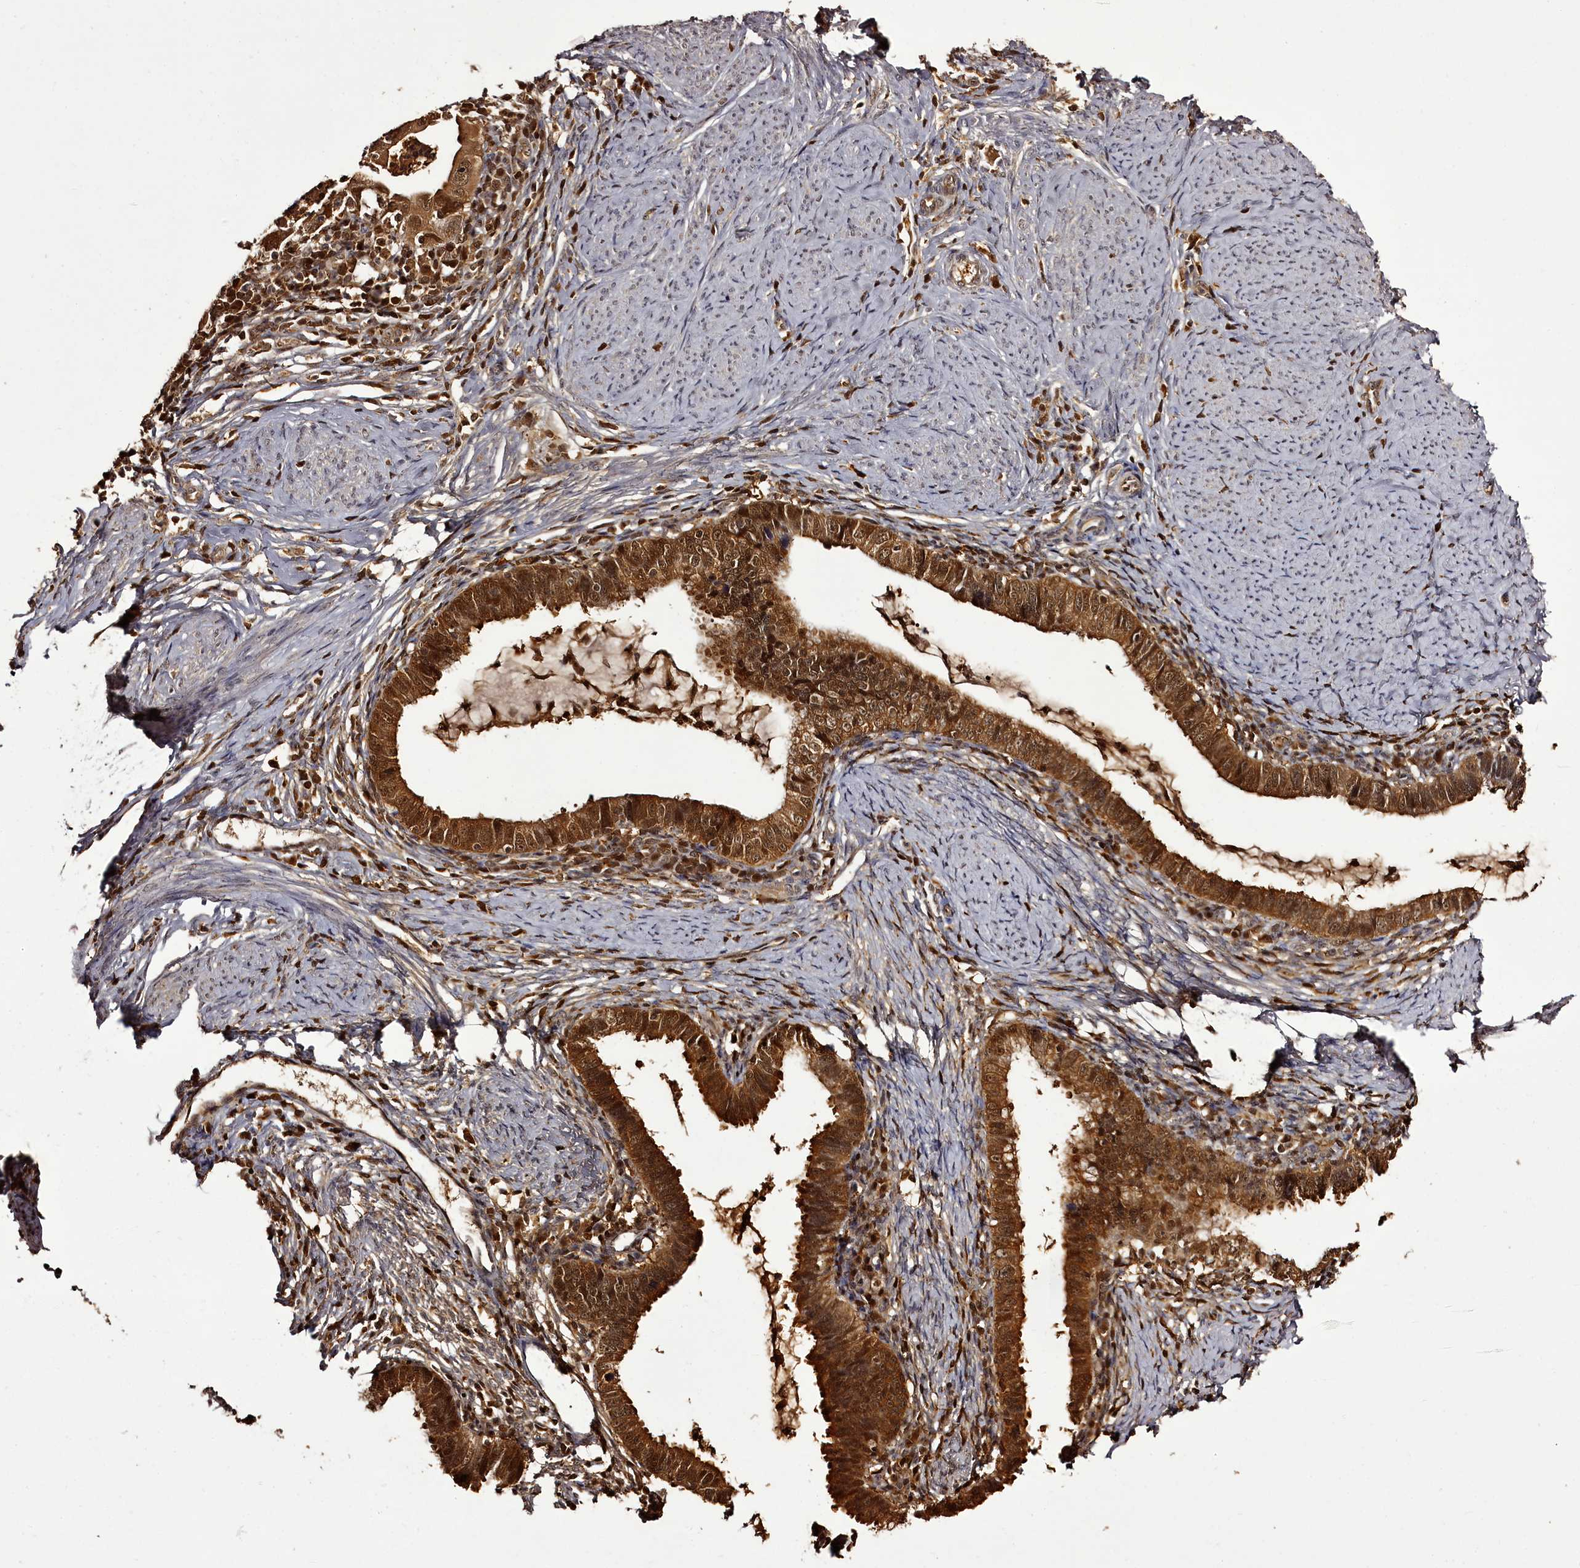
{"staining": {"intensity": "strong", "quantity": ">75%", "location": "cytoplasmic/membranous,nuclear"}, "tissue": "cervical cancer", "cell_type": "Tumor cells", "image_type": "cancer", "snomed": [{"axis": "morphology", "description": "Adenocarcinoma, NOS"}, {"axis": "topography", "description": "Cervix"}], "caption": "High-magnification brightfield microscopy of cervical cancer stained with DAB (brown) and counterstained with hematoxylin (blue). tumor cells exhibit strong cytoplasmic/membranous and nuclear expression is present in approximately>75% of cells. (IHC, brightfield microscopy, high magnification).", "gene": "NPRL2", "patient": {"sex": "female", "age": 36}}